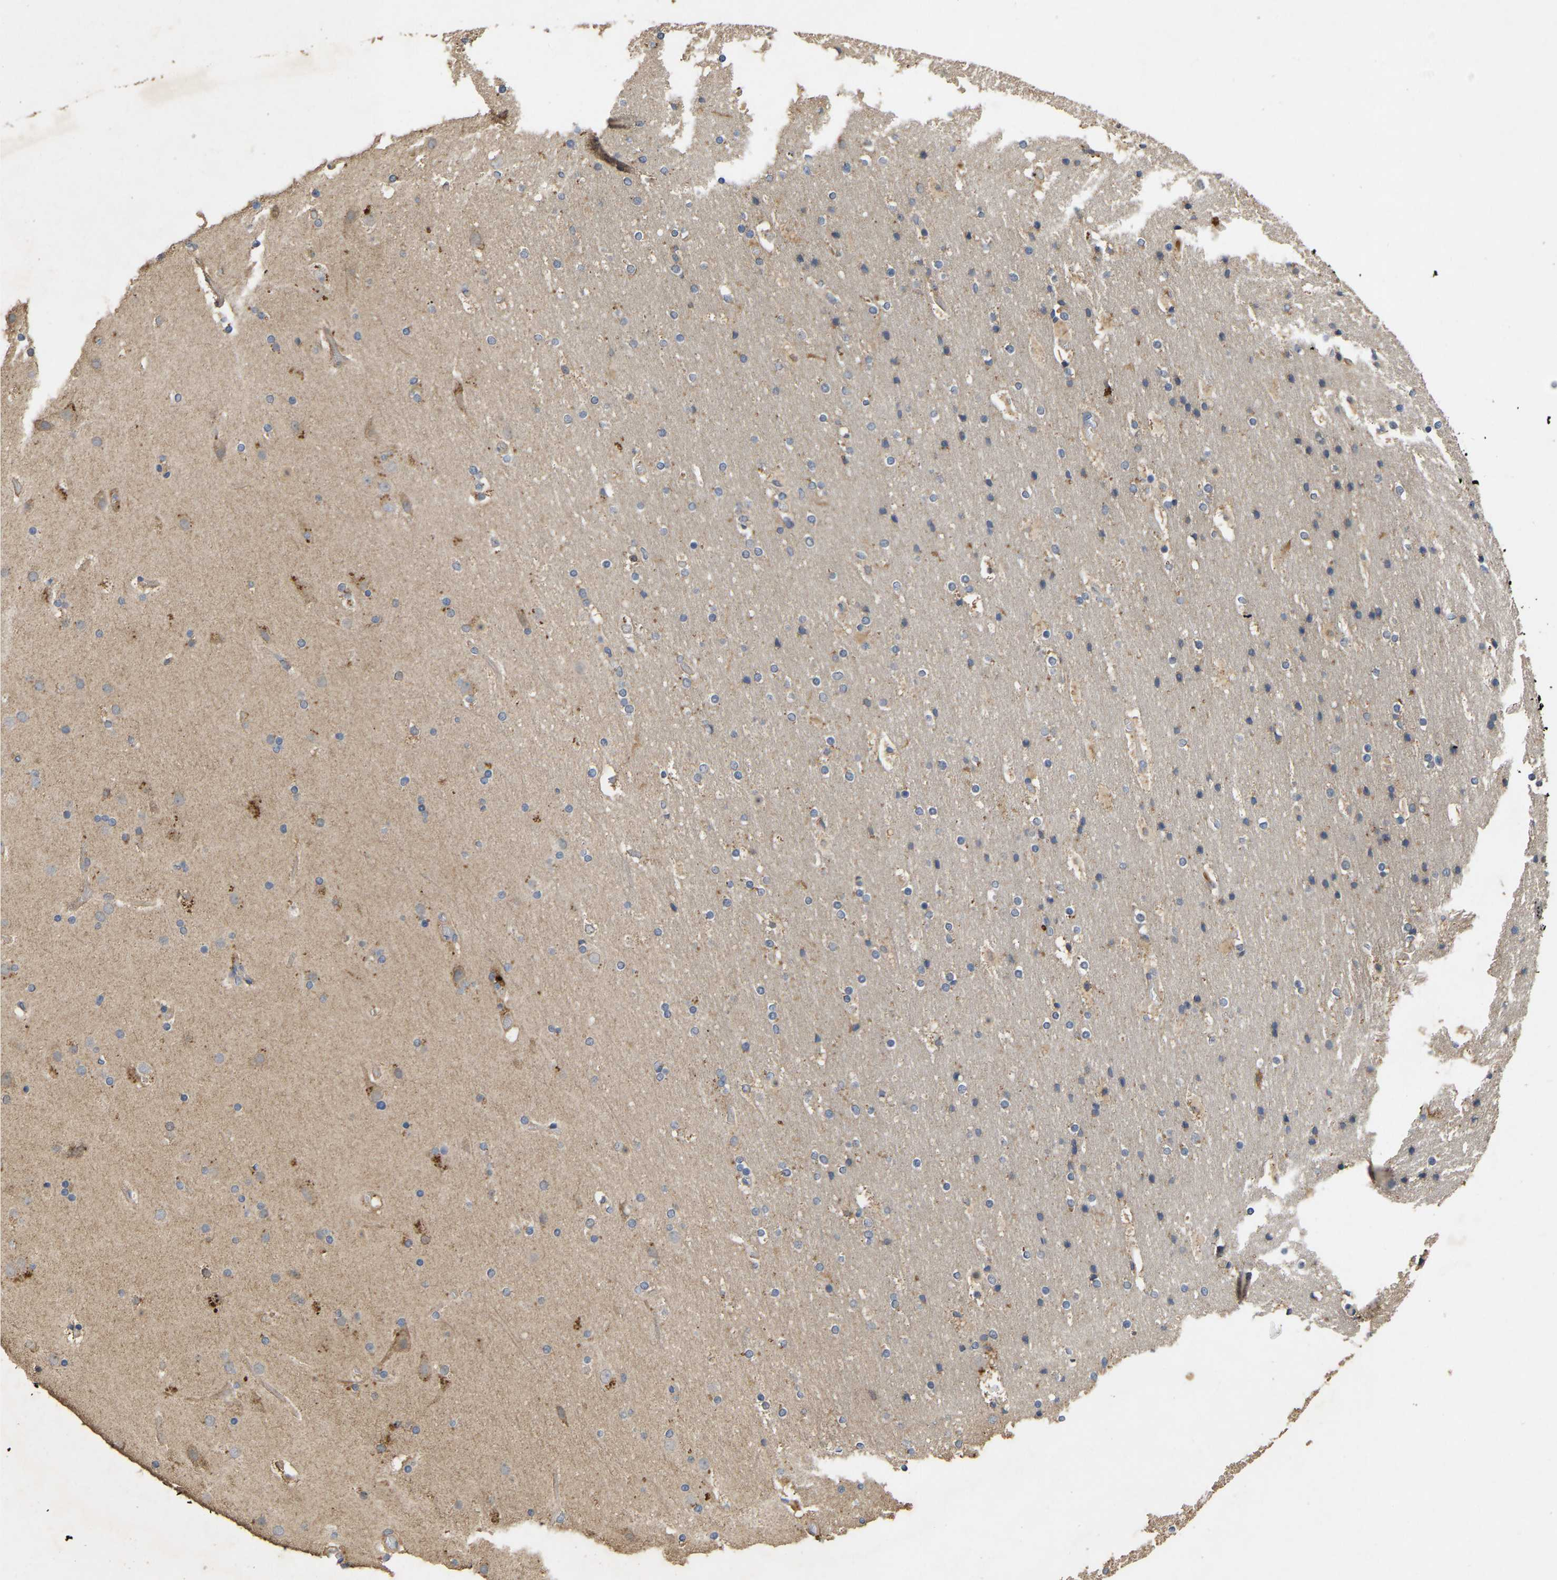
{"staining": {"intensity": "negative", "quantity": "none", "location": "none"}, "tissue": "cerebral cortex", "cell_type": "Endothelial cells", "image_type": "normal", "snomed": [{"axis": "morphology", "description": "Normal tissue, NOS"}, {"axis": "topography", "description": "Cerebral cortex"}], "caption": "Immunohistochemistry (IHC) histopathology image of unremarkable cerebral cortex stained for a protein (brown), which demonstrates no expression in endothelial cells.", "gene": "LPAR2", "patient": {"sex": "male", "age": 57}}